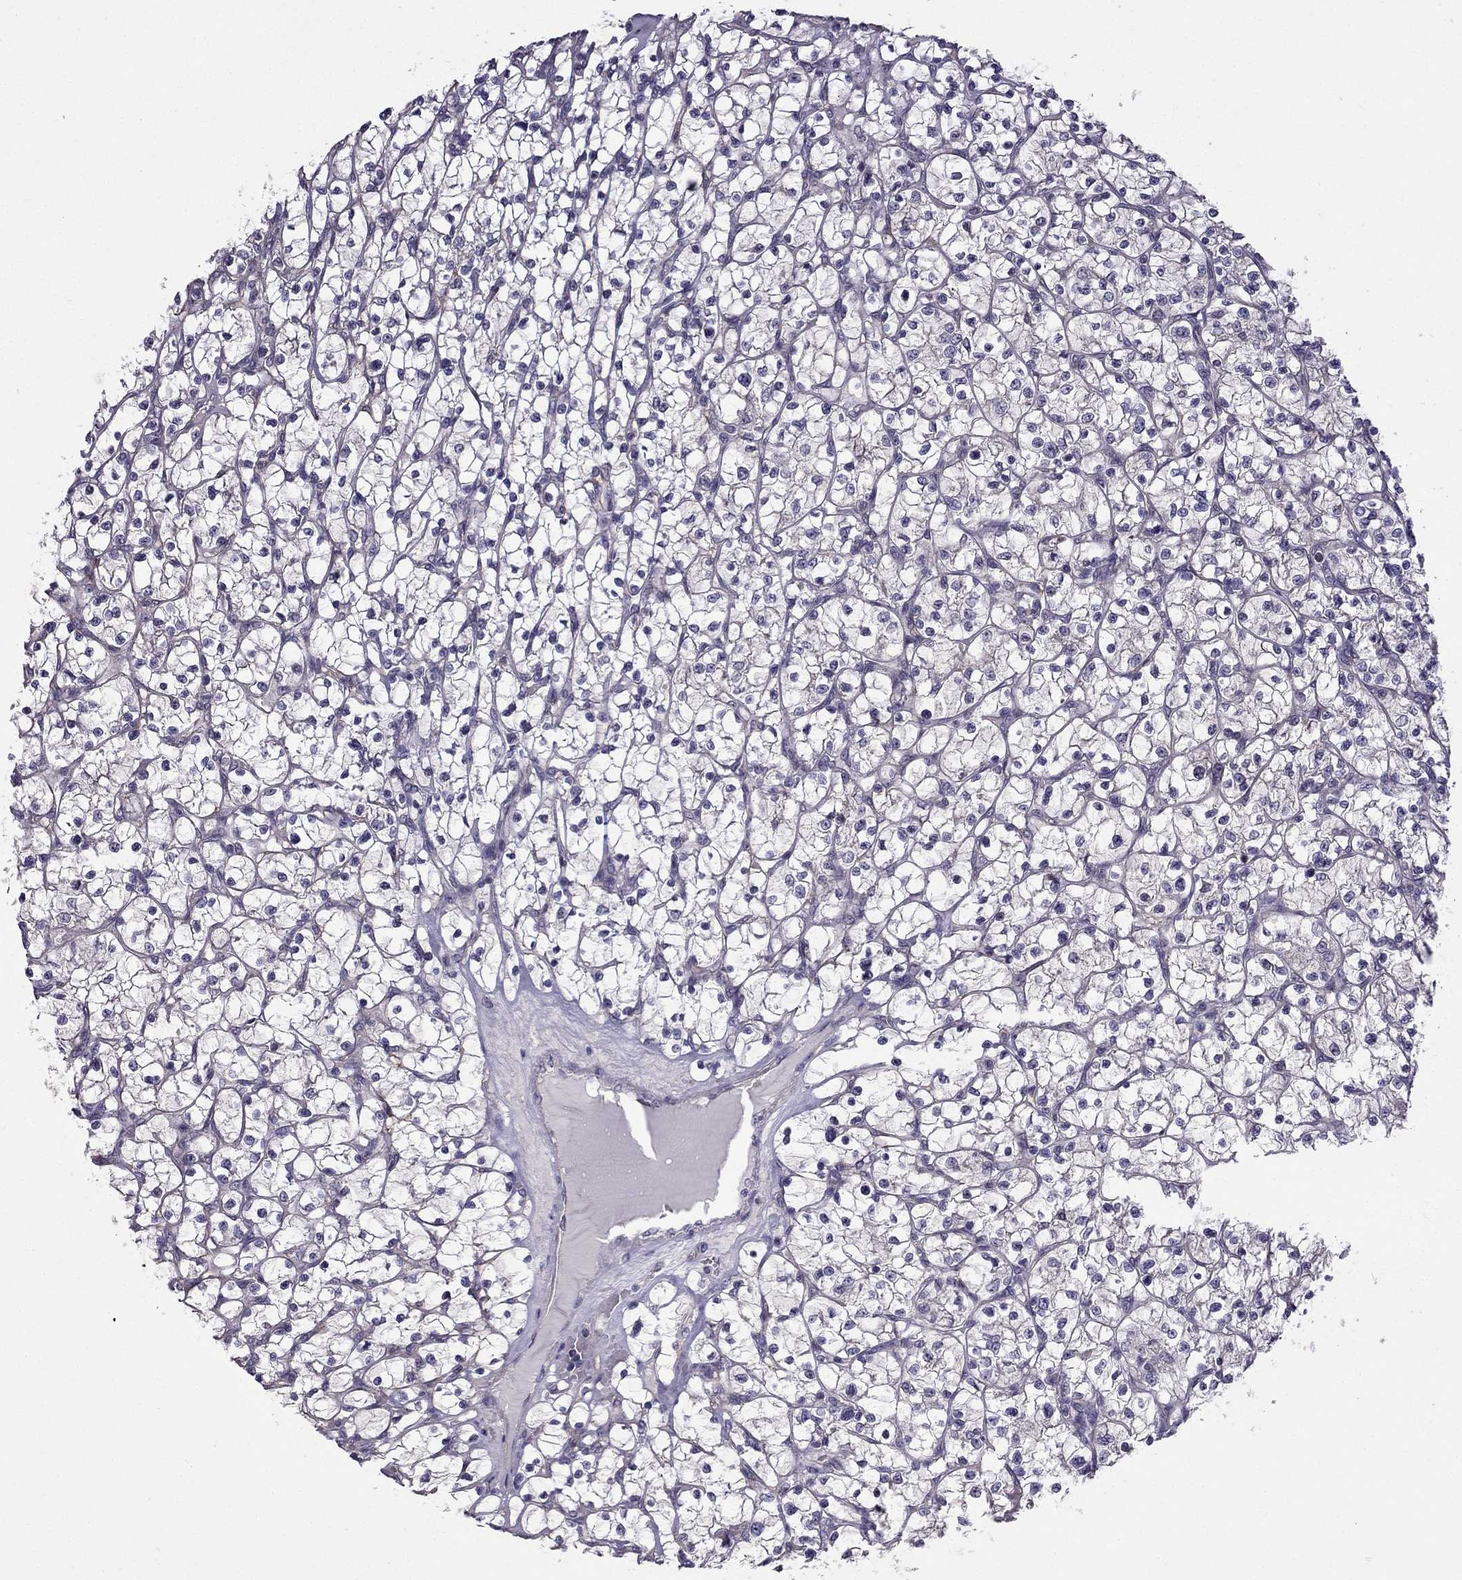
{"staining": {"intensity": "negative", "quantity": "none", "location": "none"}, "tissue": "renal cancer", "cell_type": "Tumor cells", "image_type": "cancer", "snomed": [{"axis": "morphology", "description": "Adenocarcinoma, NOS"}, {"axis": "topography", "description": "Kidney"}], "caption": "DAB (3,3'-diaminobenzidine) immunohistochemical staining of renal cancer (adenocarcinoma) displays no significant expression in tumor cells. The staining is performed using DAB brown chromogen with nuclei counter-stained in using hematoxylin.", "gene": "SLC6A2", "patient": {"sex": "female", "age": 64}}